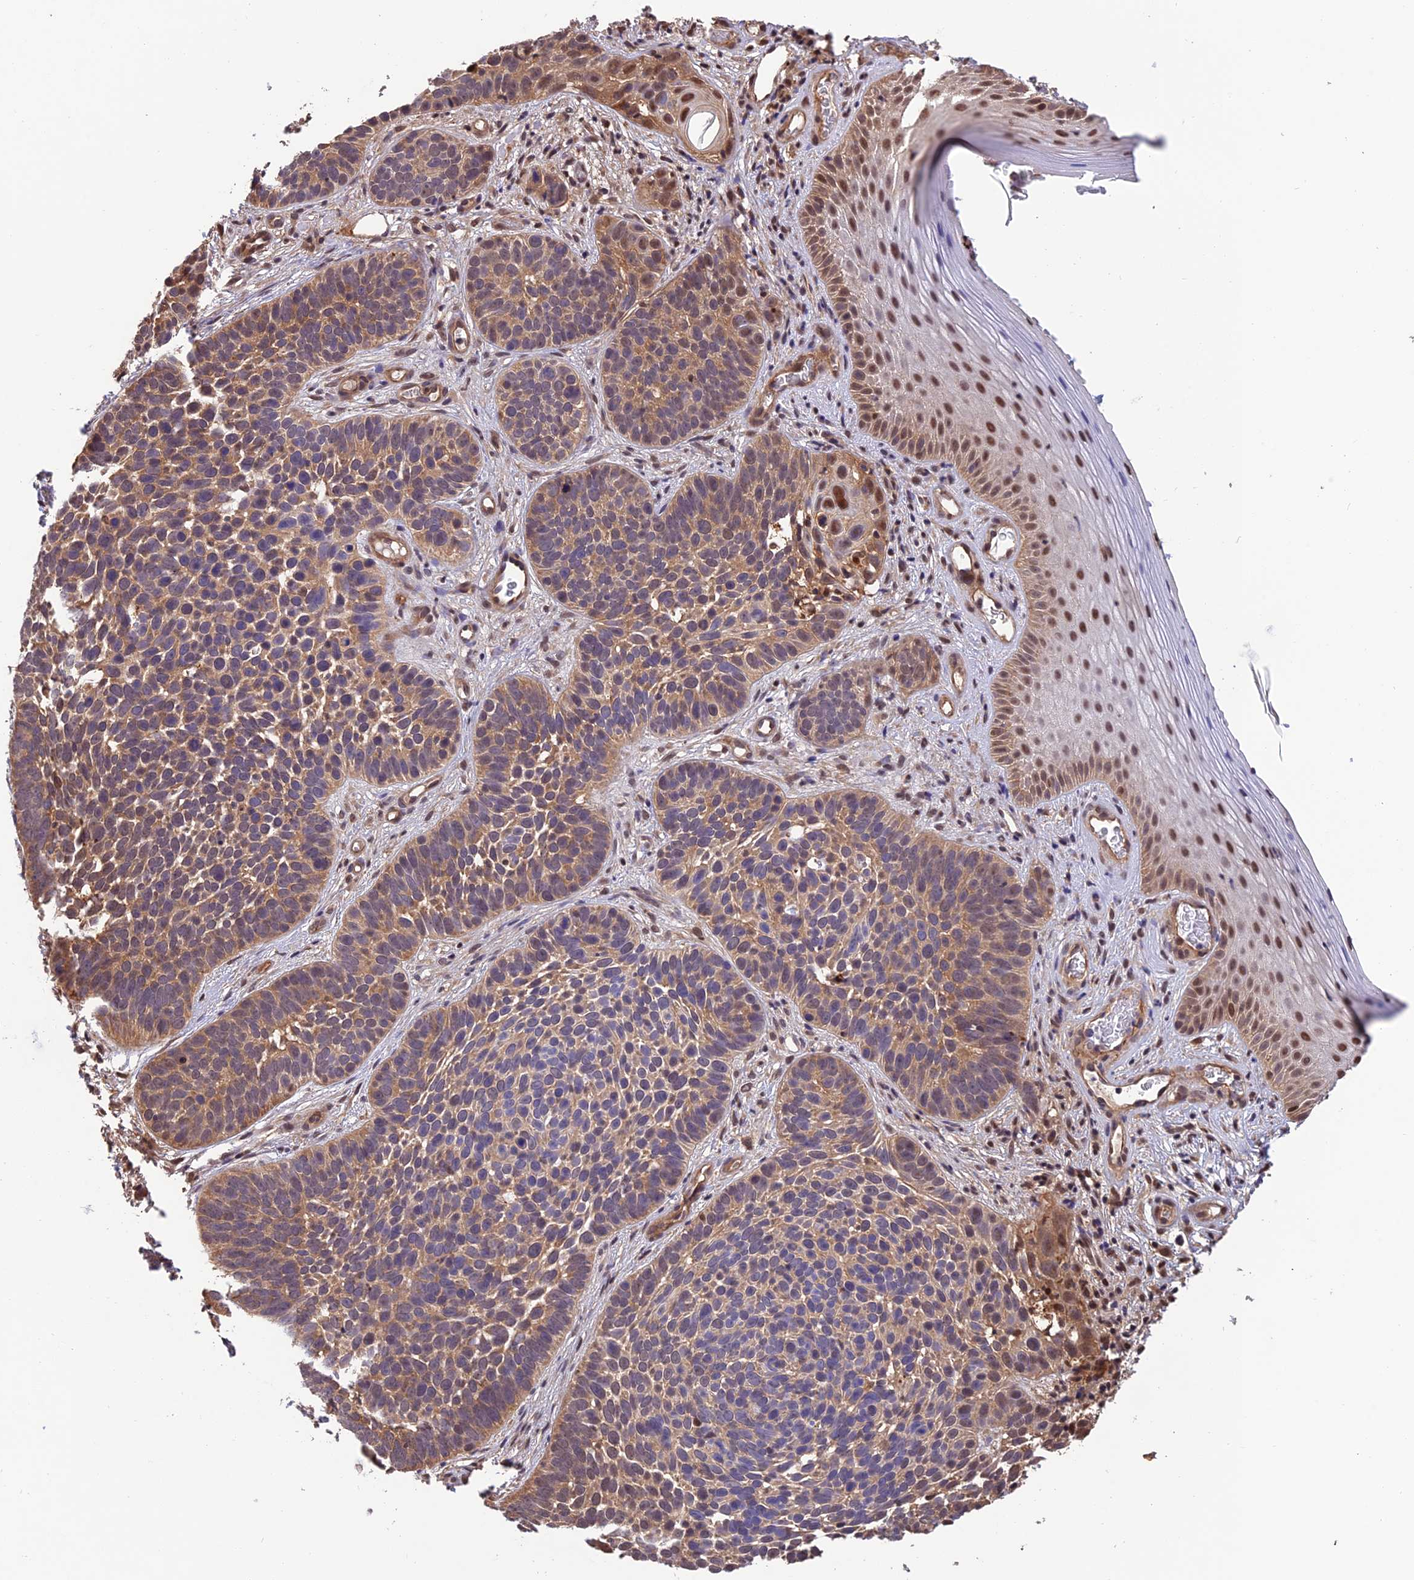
{"staining": {"intensity": "moderate", "quantity": ">75%", "location": "cytoplasmic/membranous,nuclear"}, "tissue": "skin cancer", "cell_type": "Tumor cells", "image_type": "cancer", "snomed": [{"axis": "morphology", "description": "Basal cell carcinoma"}, {"axis": "topography", "description": "Skin"}], "caption": "Brown immunohistochemical staining in skin basal cell carcinoma demonstrates moderate cytoplasmic/membranous and nuclear expression in about >75% of tumor cells. (Stains: DAB (3,3'-diaminobenzidine) in brown, nuclei in blue, Microscopy: brightfield microscopy at high magnification).", "gene": "PSMB3", "patient": {"sex": "male", "age": 89}}